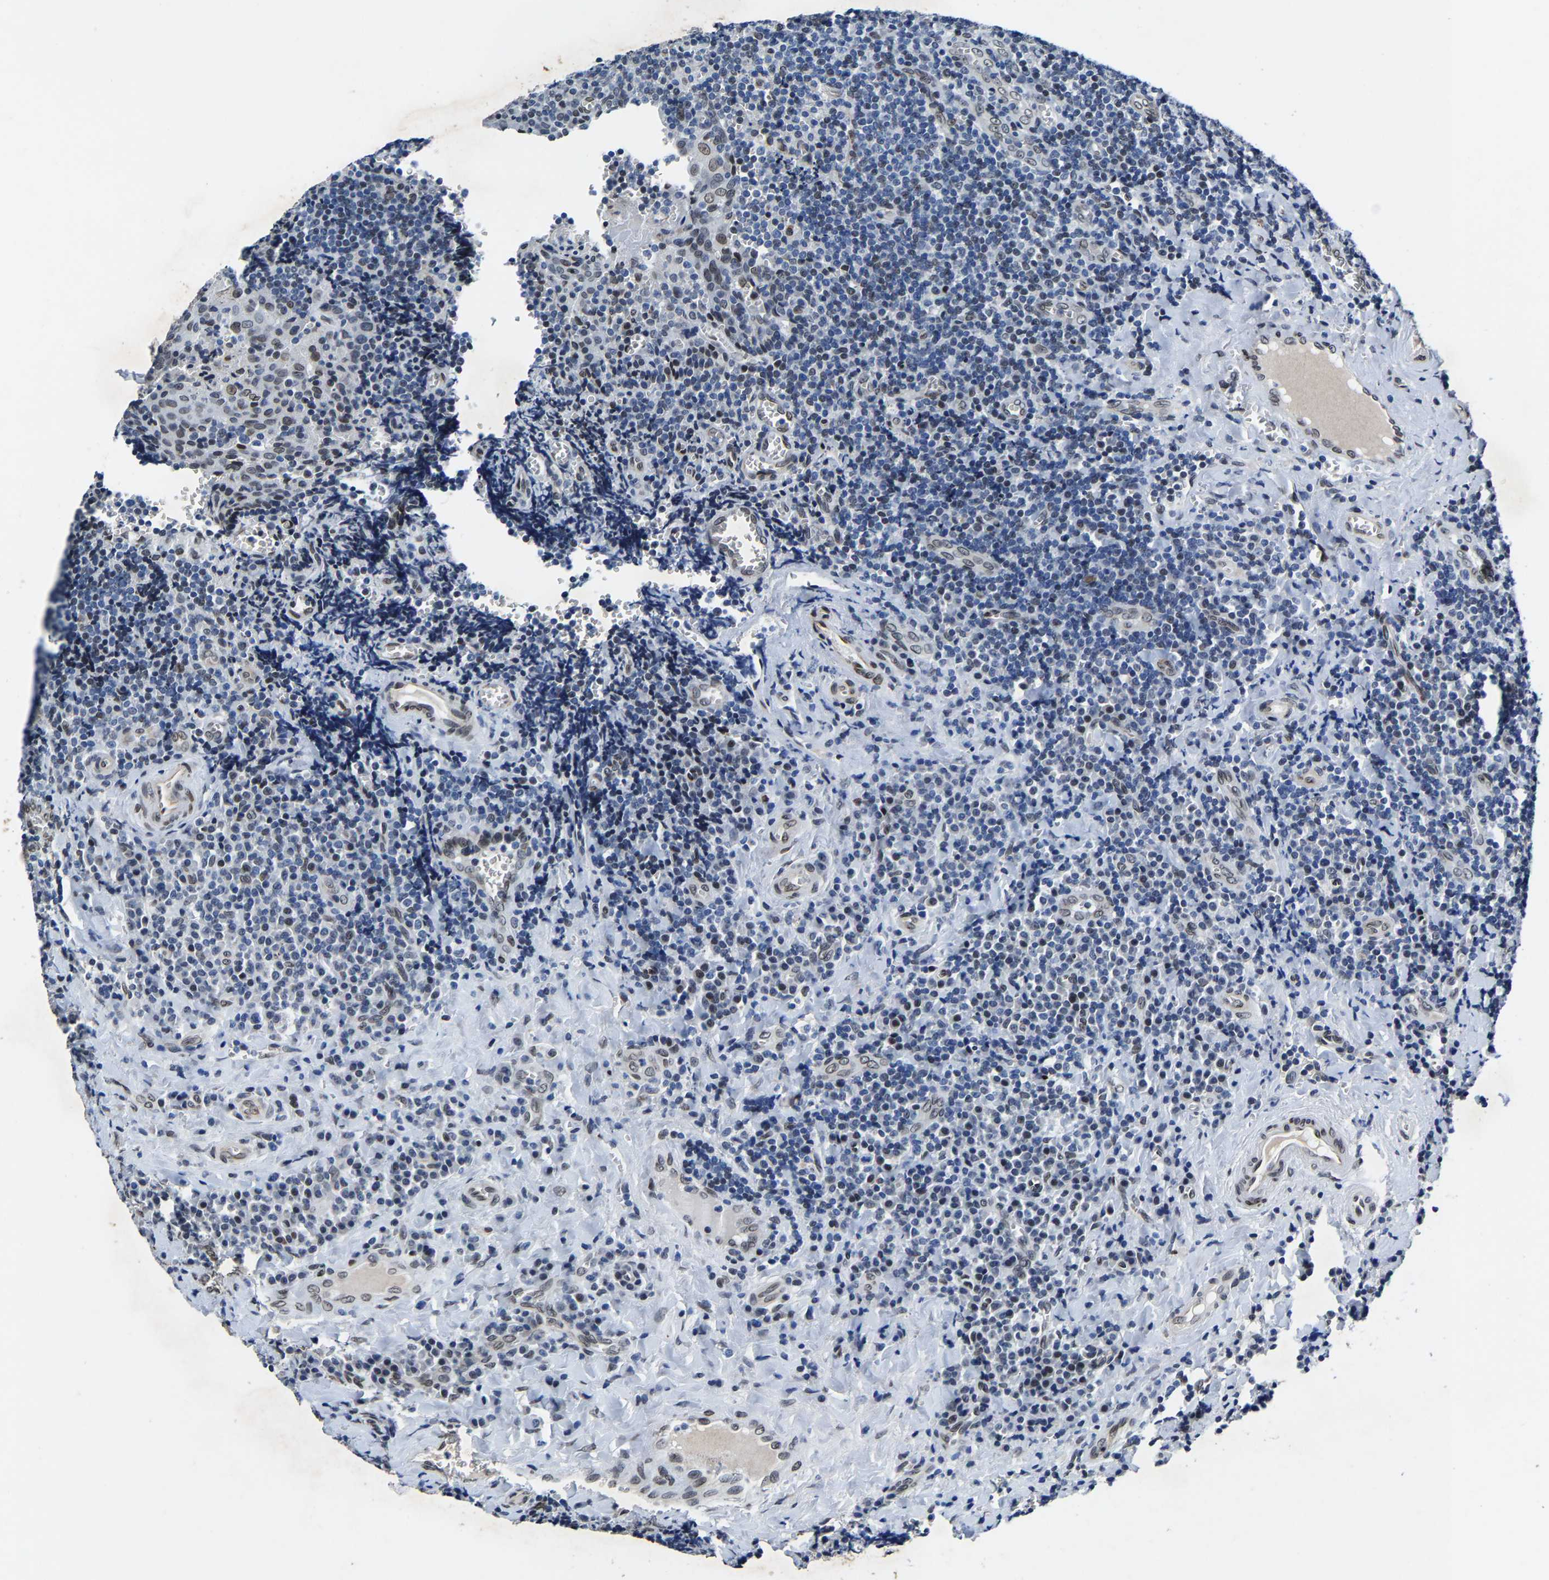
{"staining": {"intensity": "negative", "quantity": "none", "location": "none"}, "tissue": "tonsil", "cell_type": "Germinal center cells", "image_type": "normal", "snomed": [{"axis": "morphology", "description": "Normal tissue, NOS"}, {"axis": "morphology", "description": "Inflammation, NOS"}, {"axis": "topography", "description": "Tonsil"}], "caption": "Photomicrograph shows no protein positivity in germinal center cells of unremarkable tonsil. (Stains: DAB (3,3'-diaminobenzidine) immunohistochemistry with hematoxylin counter stain, Microscopy: brightfield microscopy at high magnification).", "gene": "UBN2", "patient": {"sex": "female", "age": 31}}